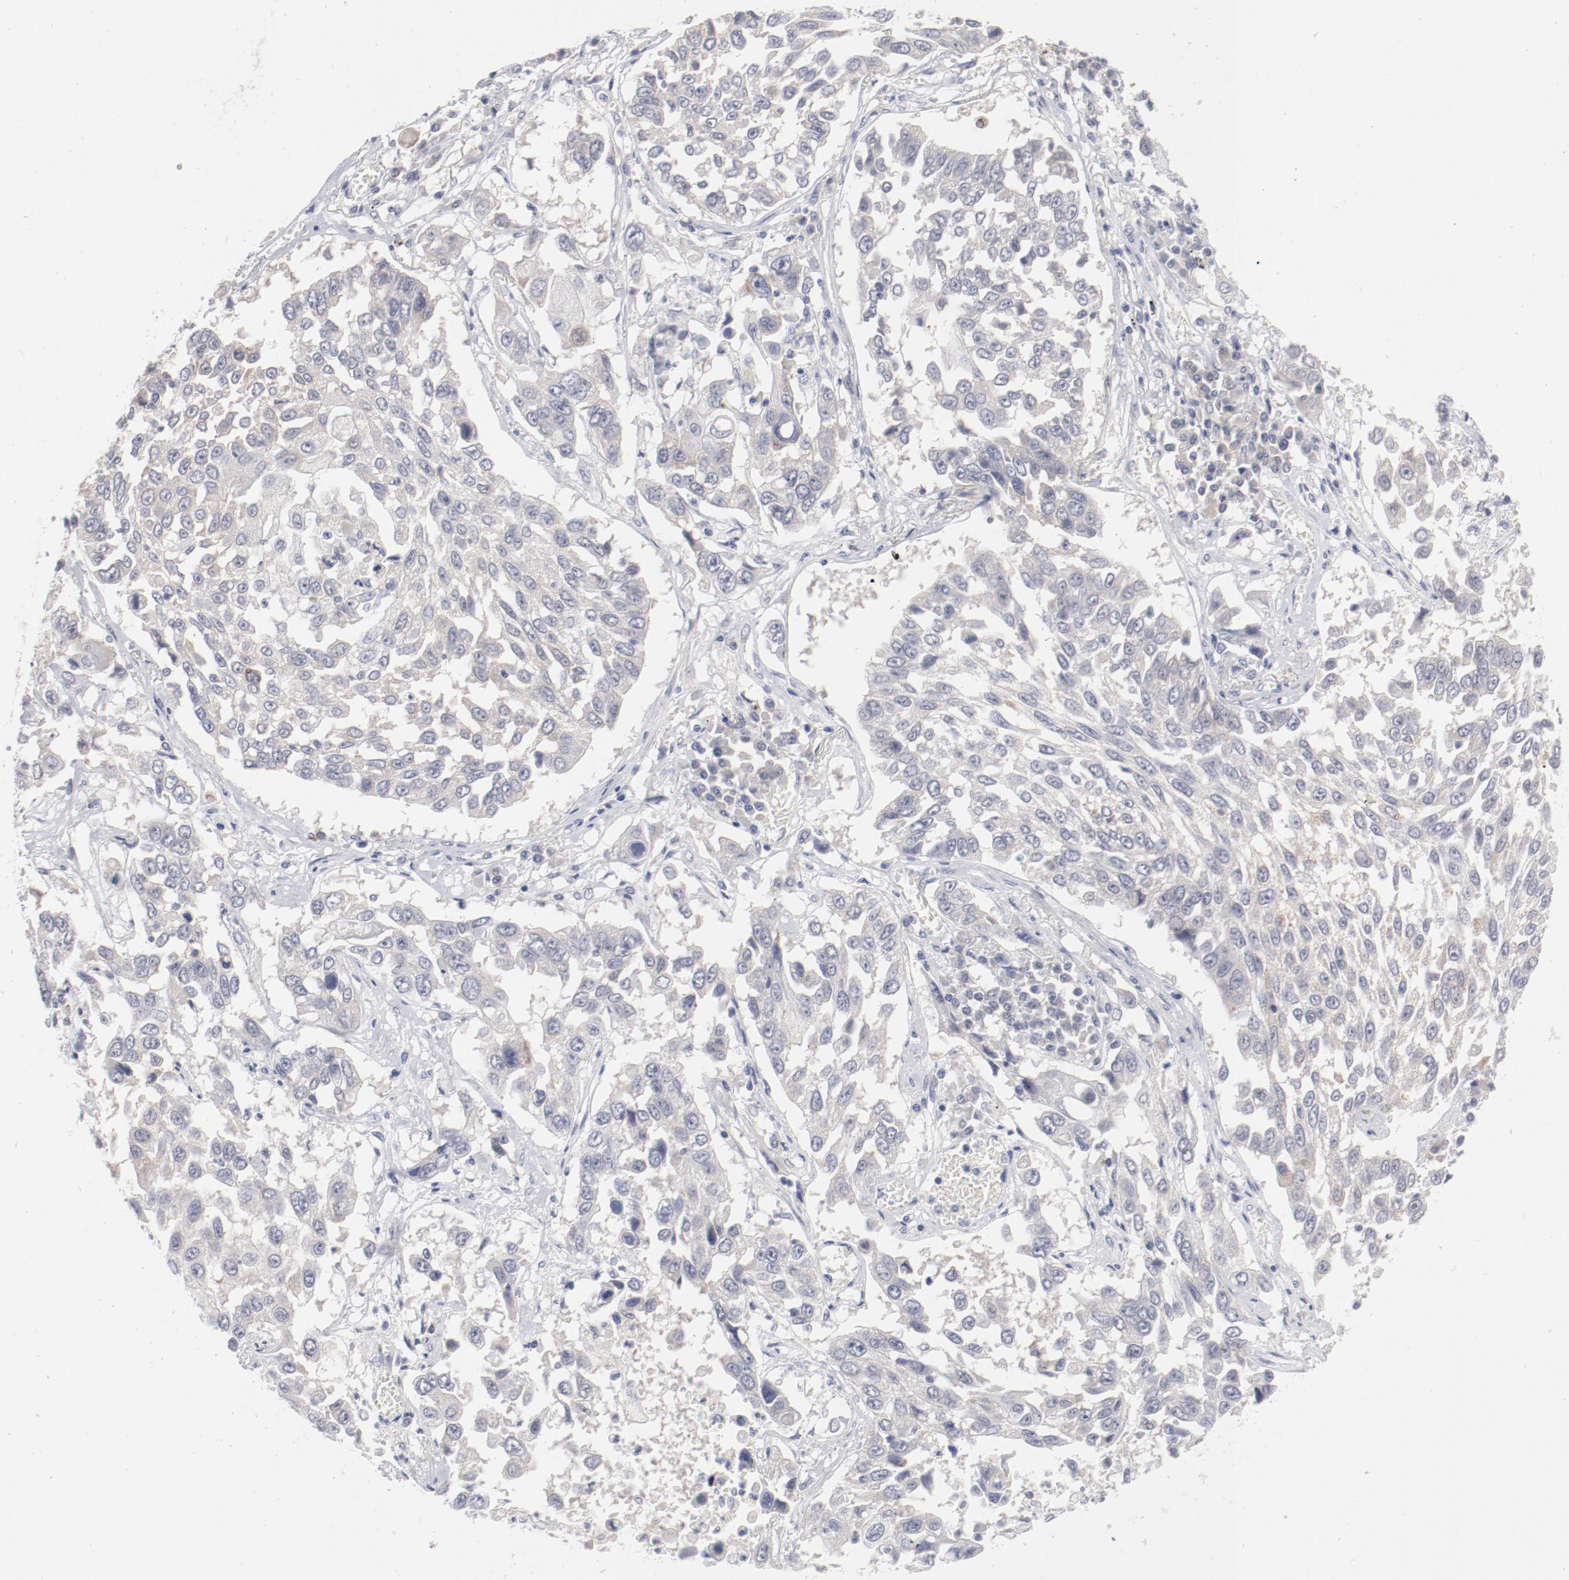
{"staining": {"intensity": "negative", "quantity": "none", "location": "none"}, "tissue": "lung cancer", "cell_type": "Tumor cells", "image_type": "cancer", "snomed": [{"axis": "morphology", "description": "Squamous cell carcinoma, NOS"}, {"axis": "topography", "description": "Lung"}], "caption": "Immunohistochemical staining of human squamous cell carcinoma (lung) reveals no significant expression in tumor cells. (DAB IHC with hematoxylin counter stain).", "gene": "SH3BGR", "patient": {"sex": "male", "age": 71}}